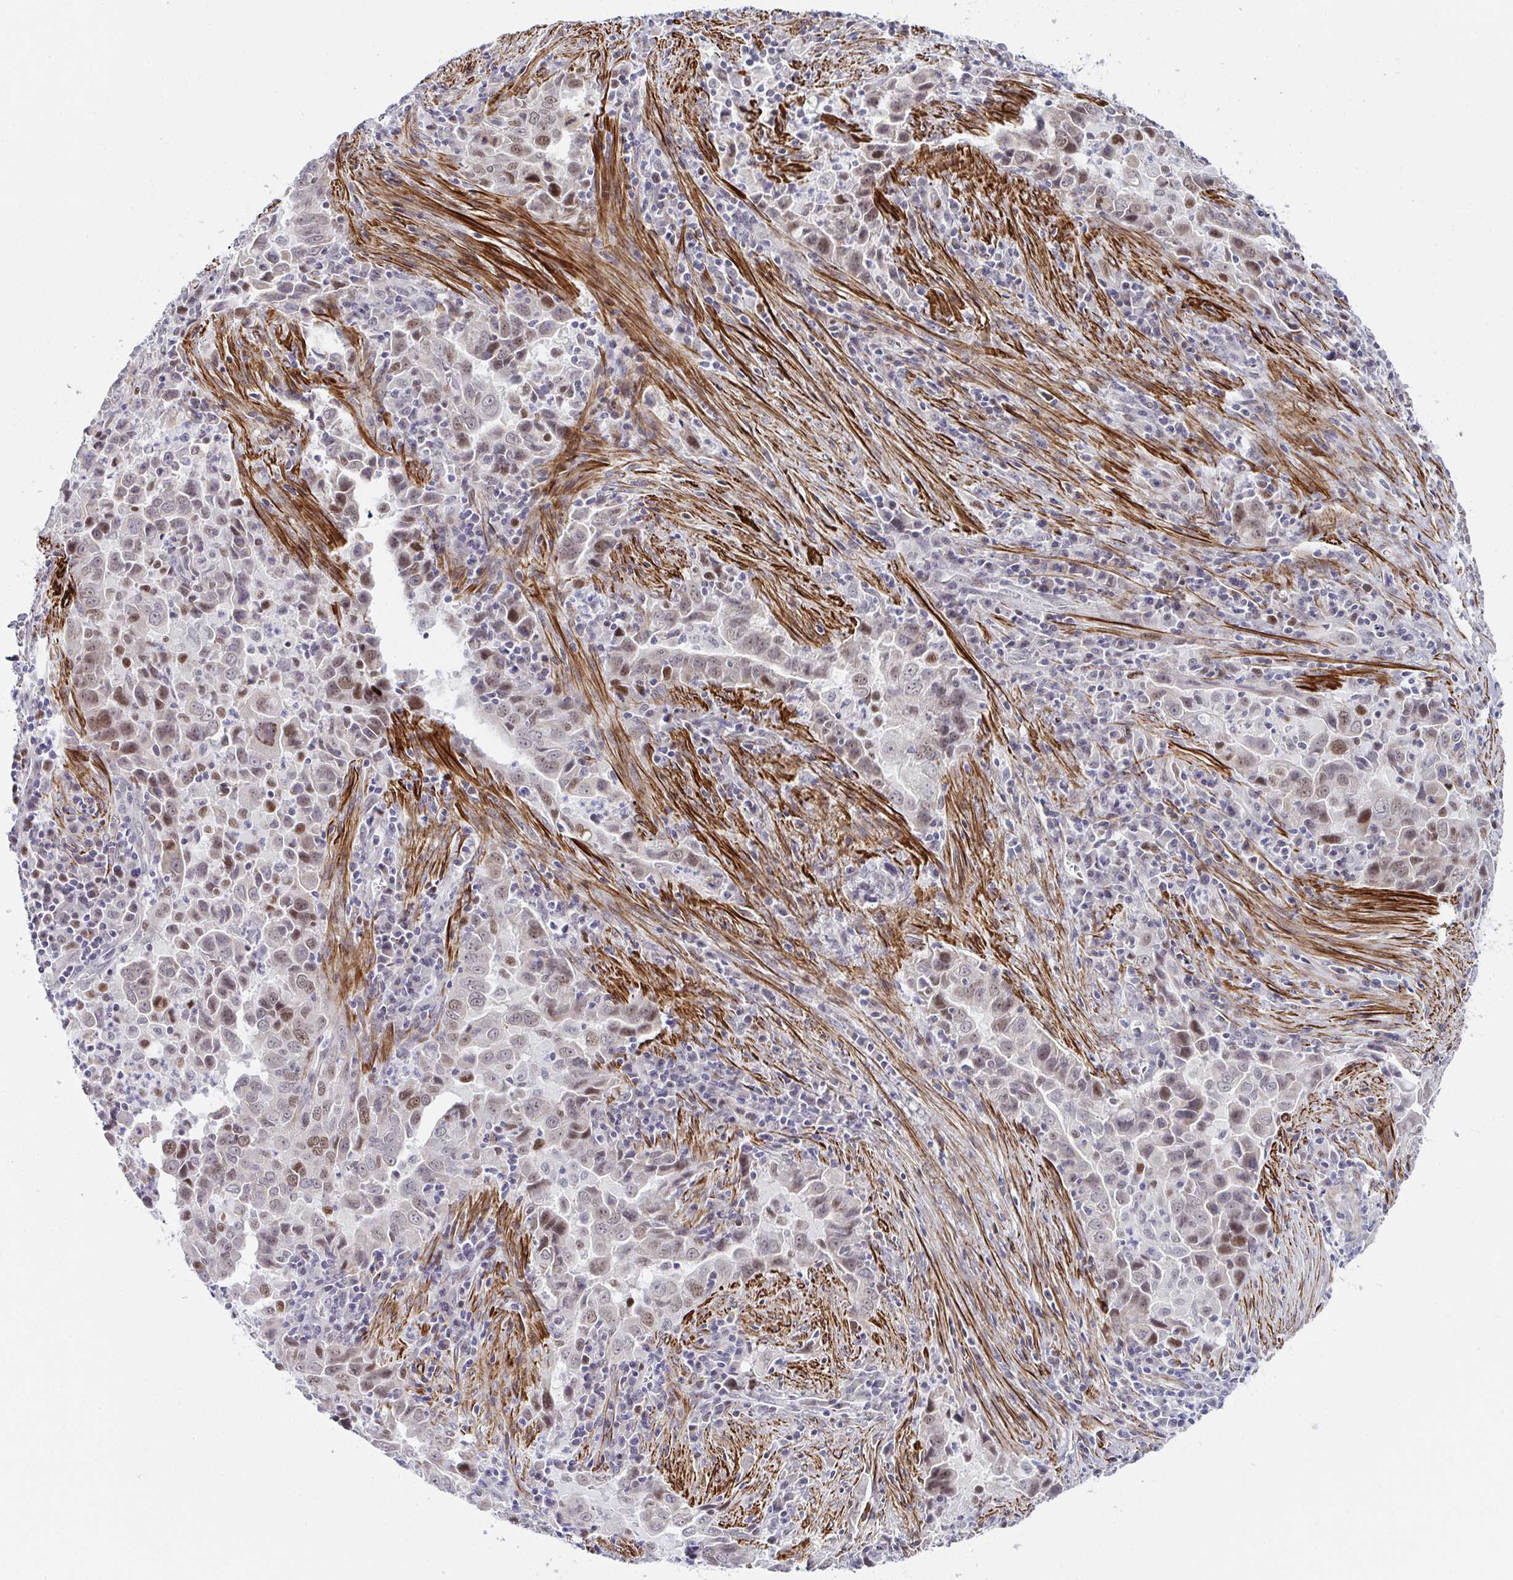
{"staining": {"intensity": "weak", "quantity": ">75%", "location": "nuclear"}, "tissue": "lung cancer", "cell_type": "Tumor cells", "image_type": "cancer", "snomed": [{"axis": "morphology", "description": "Adenocarcinoma, NOS"}, {"axis": "topography", "description": "Lung"}], "caption": "A low amount of weak nuclear staining is identified in about >75% of tumor cells in adenocarcinoma (lung) tissue. Nuclei are stained in blue.", "gene": "GINS2", "patient": {"sex": "male", "age": 67}}